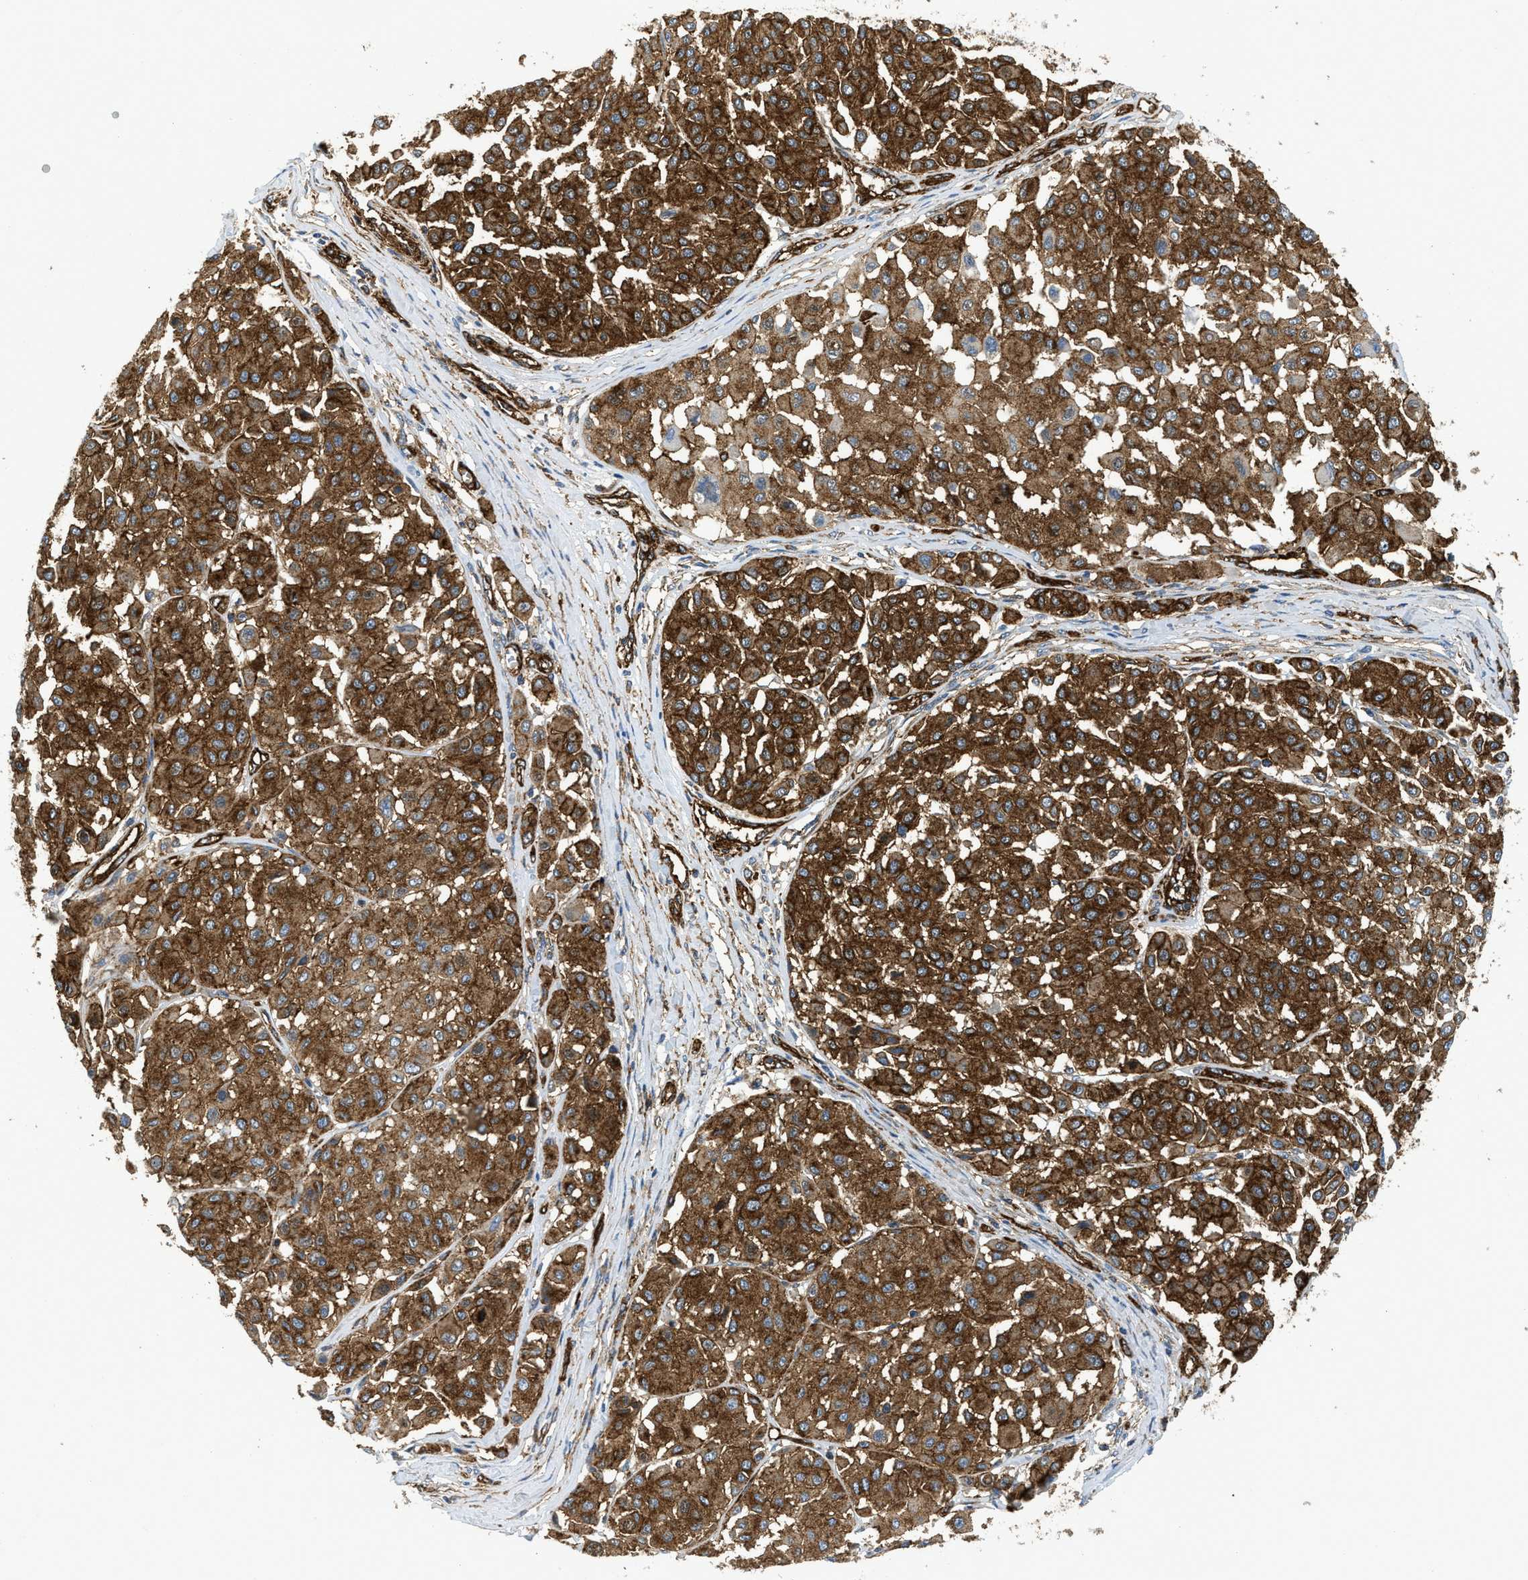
{"staining": {"intensity": "moderate", "quantity": ">75%", "location": "cytoplasmic/membranous"}, "tissue": "melanoma", "cell_type": "Tumor cells", "image_type": "cancer", "snomed": [{"axis": "morphology", "description": "Malignant melanoma, Metastatic site"}, {"axis": "topography", "description": "Soft tissue"}], "caption": "Malignant melanoma (metastatic site) was stained to show a protein in brown. There is medium levels of moderate cytoplasmic/membranous positivity in approximately >75% of tumor cells.", "gene": "HIP1", "patient": {"sex": "male", "age": 41}}